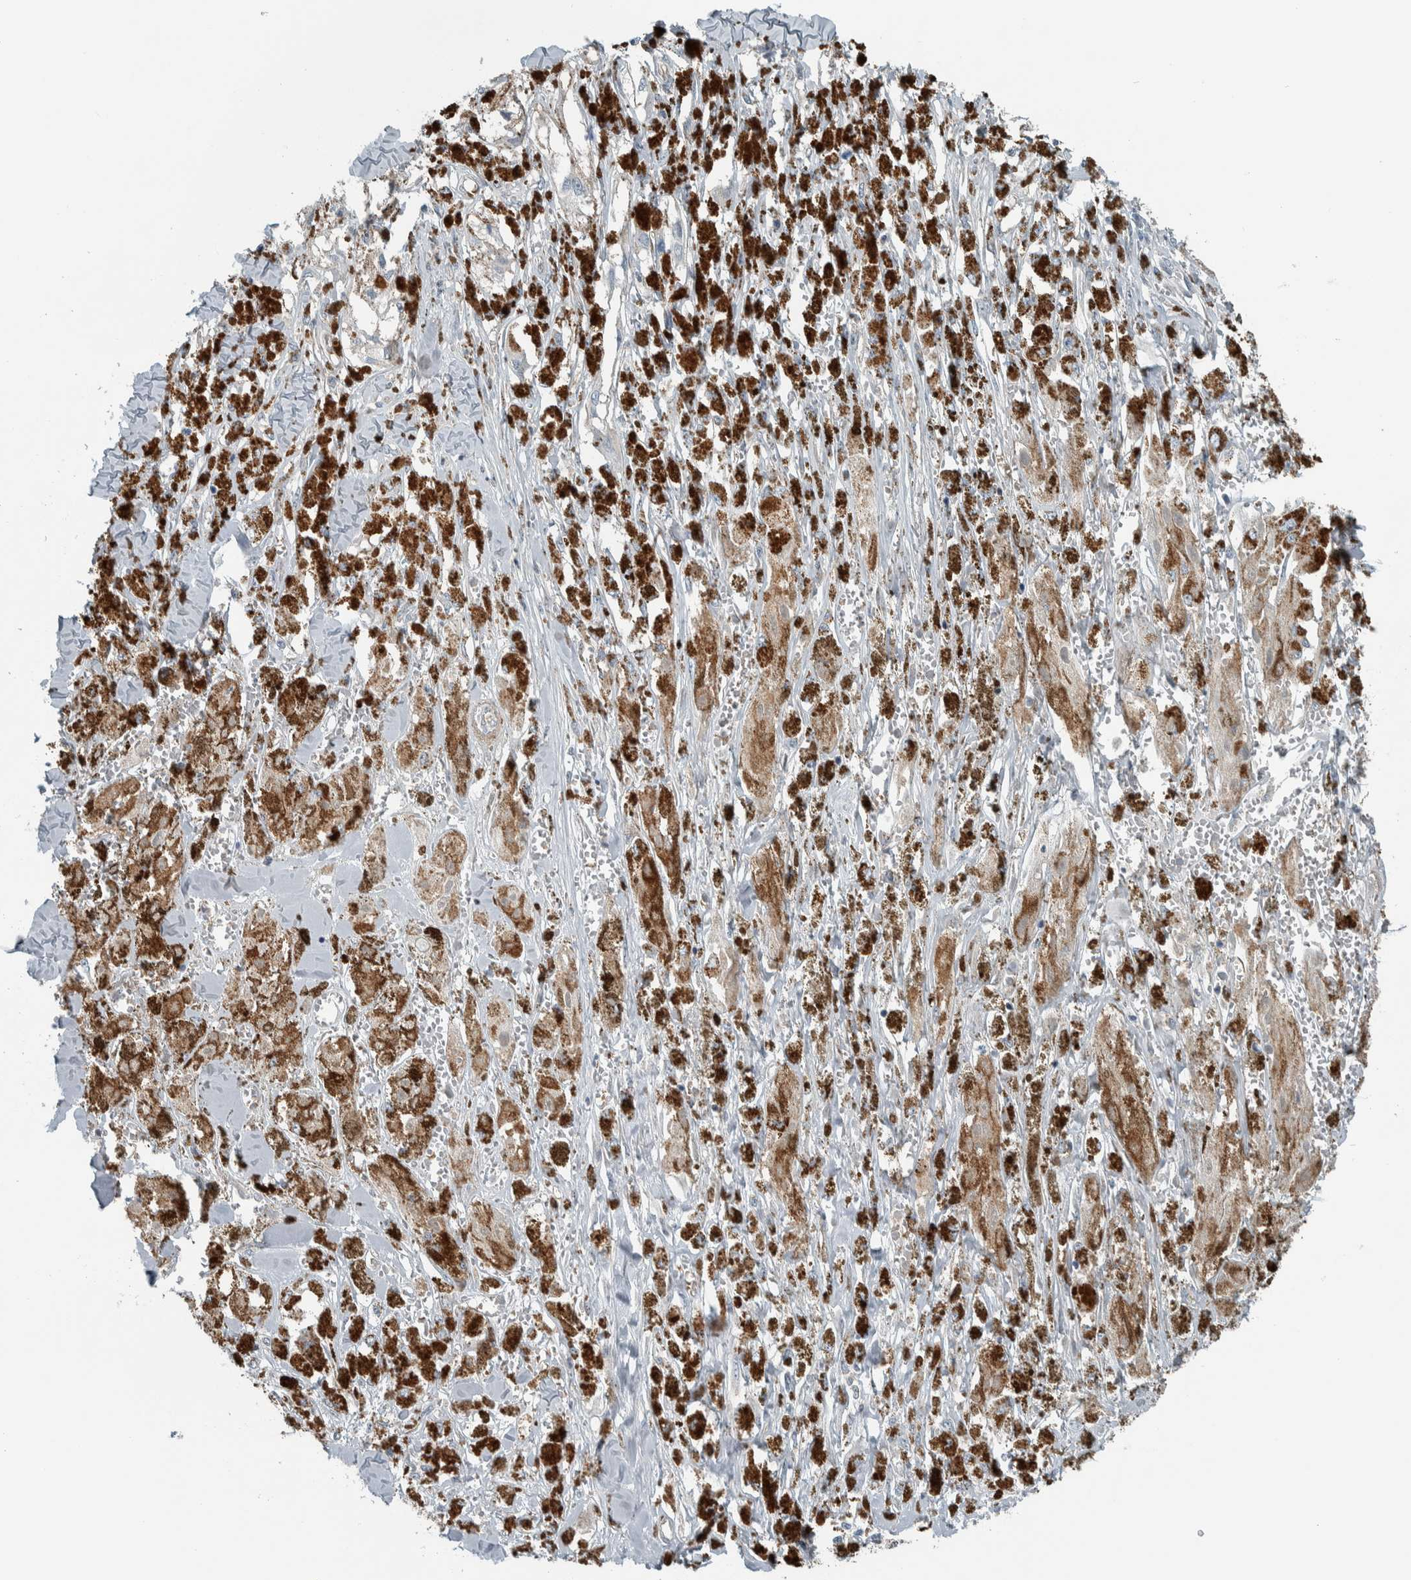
{"staining": {"intensity": "negative", "quantity": "none", "location": "none"}, "tissue": "melanoma", "cell_type": "Tumor cells", "image_type": "cancer", "snomed": [{"axis": "morphology", "description": "Malignant melanoma, NOS"}, {"axis": "topography", "description": "Skin"}], "caption": "Micrograph shows no significant protein positivity in tumor cells of malignant melanoma.", "gene": "ALAD", "patient": {"sex": "male", "age": 88}}